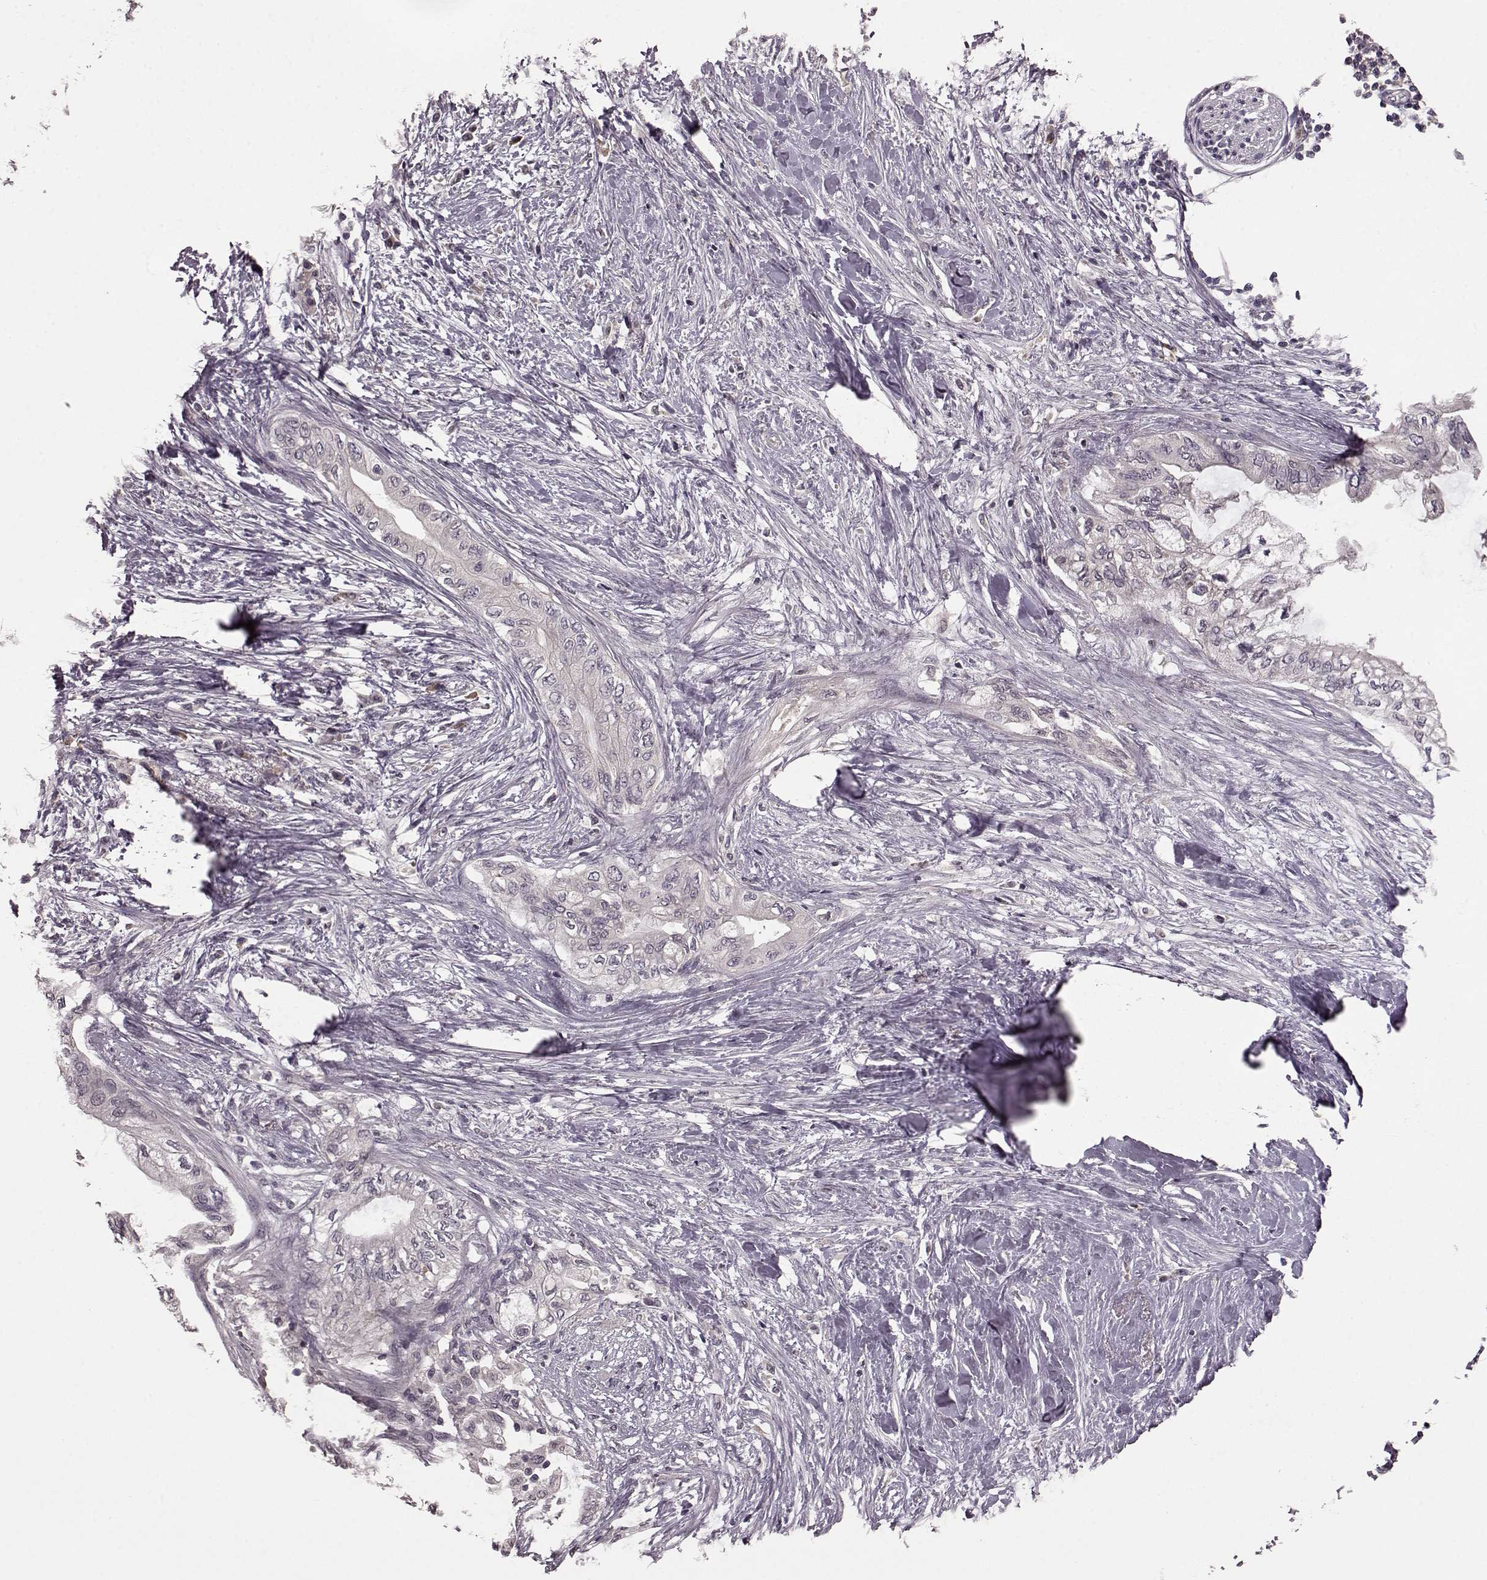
{"staining": {"intensity": "negative", "quantity": "none", "location": "none"}, "tissue": "pancreatic cancer", "cell_type": "Tumor cells", "image_type": "cancer", "snomed": [{"axis": "morphology", "description": "Normal tissue, NOS"}, {"axis": "morphology", "description": "Adenocarcinoma, NOS"}, {"axis": "topography", "description": "Pancreas"}, {"axis": "topography", "description": "Duodenum"}], "caption": "Tumor cells show no significant staining in adenocarcinoma (pancreatic).", "gene": "NRL", "patient": {"sex": "female", "age": 60}}